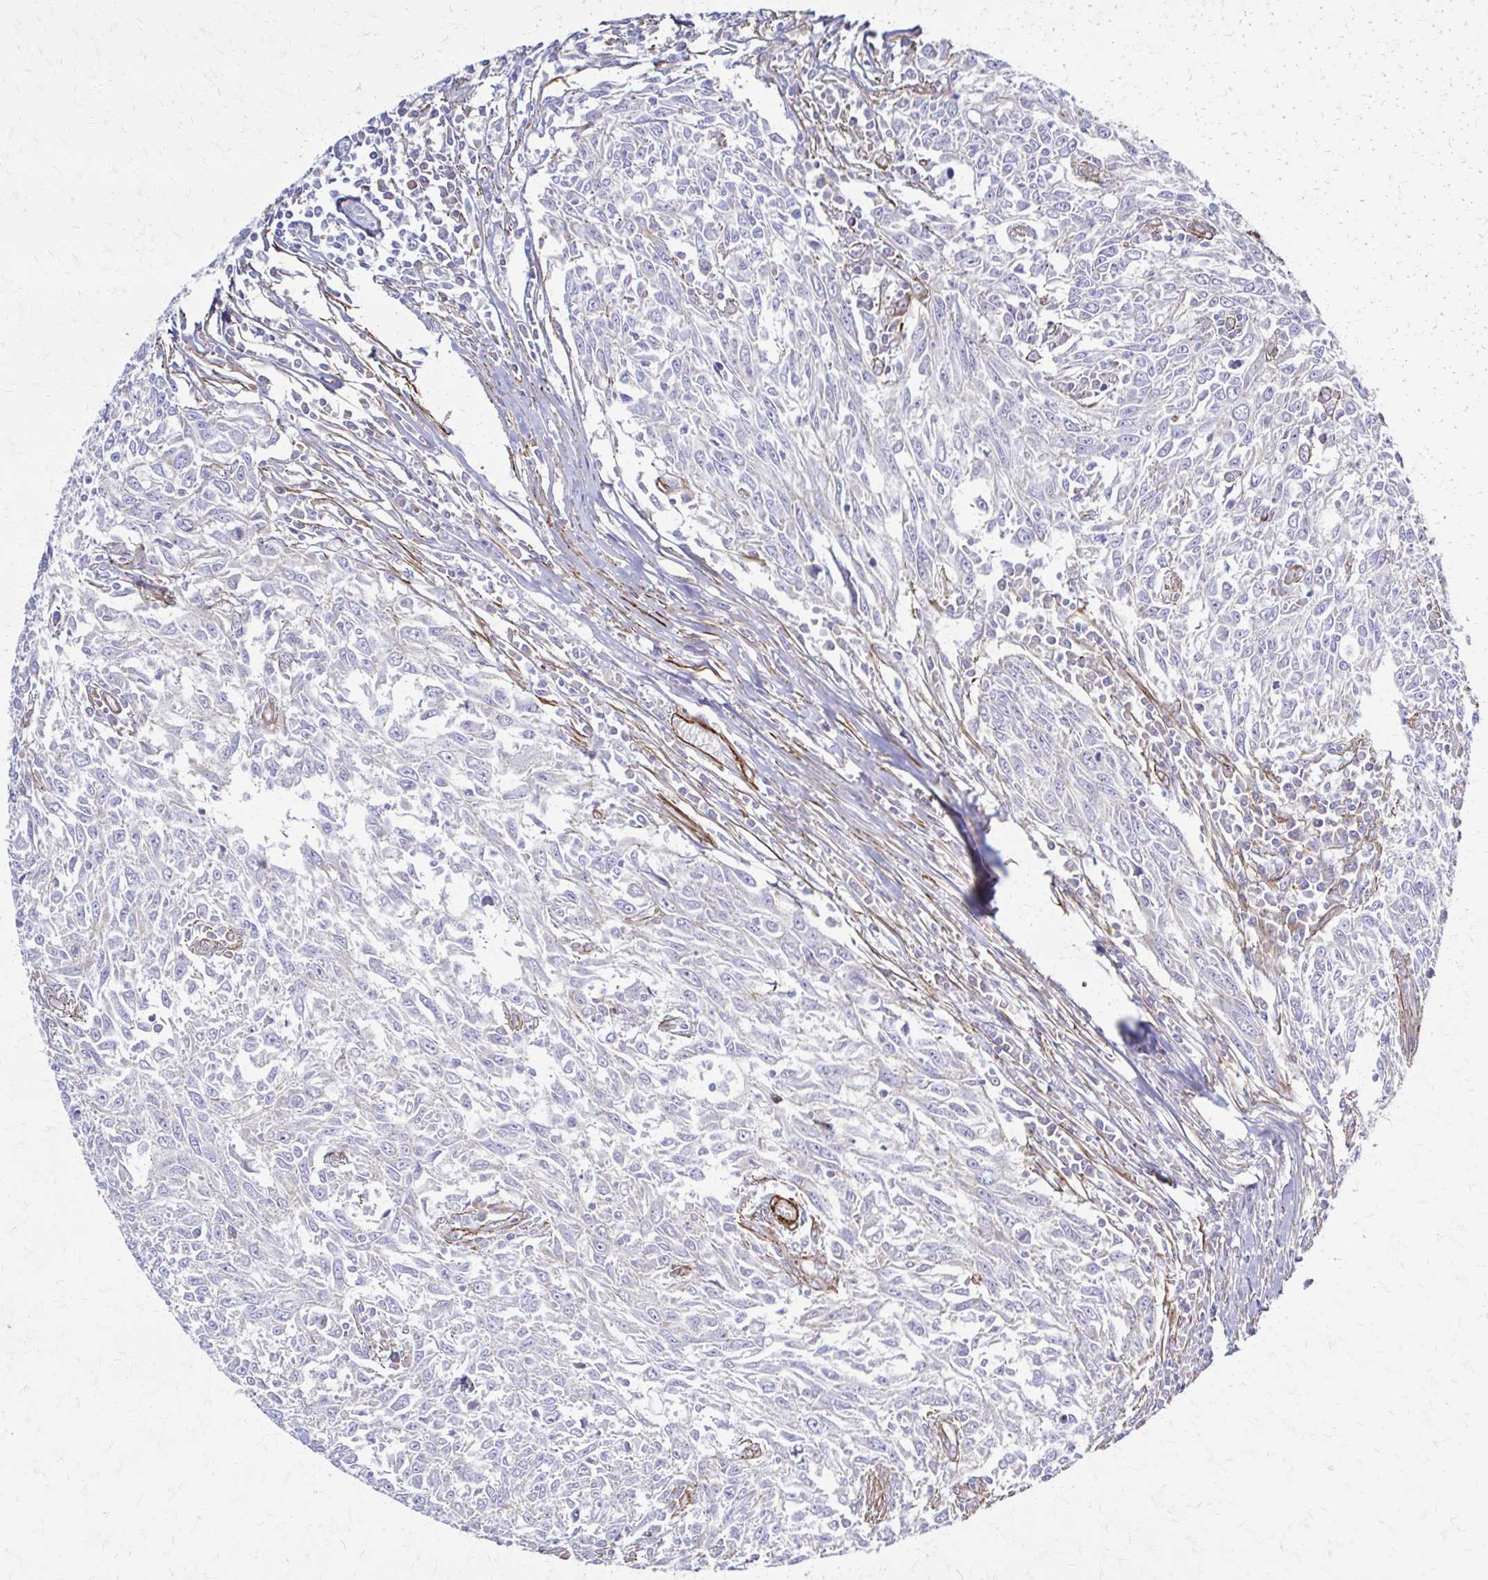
{"staining": {"intensity": "negative", "quantity": "none", "location": "none"}, "tissue": "breast cancer", "cell_type": "Tumor cells", "image_type": "cancer", "snomed": [{"axis": "morphology", "description": "Duct carcinoma"}, {"axis": "topography", "description": "Breast"}], "caption": "Immunohistochemistry (IHC) image of neoplastic tissue: human breast infiltrating ductal carcinoma stained with DAB (3,3'-diaminobenzidine) exhibits no significant protein positivity in tumor cells. Brightfield microscopy of immunohistochemistry stained with DAB (3,3'-diaminobenzidine) (brown) and hematoxylin (blue), captured at high magnification.", "gene": "TIMMDC1", "patient": {"sex": "female", "age": 50}}